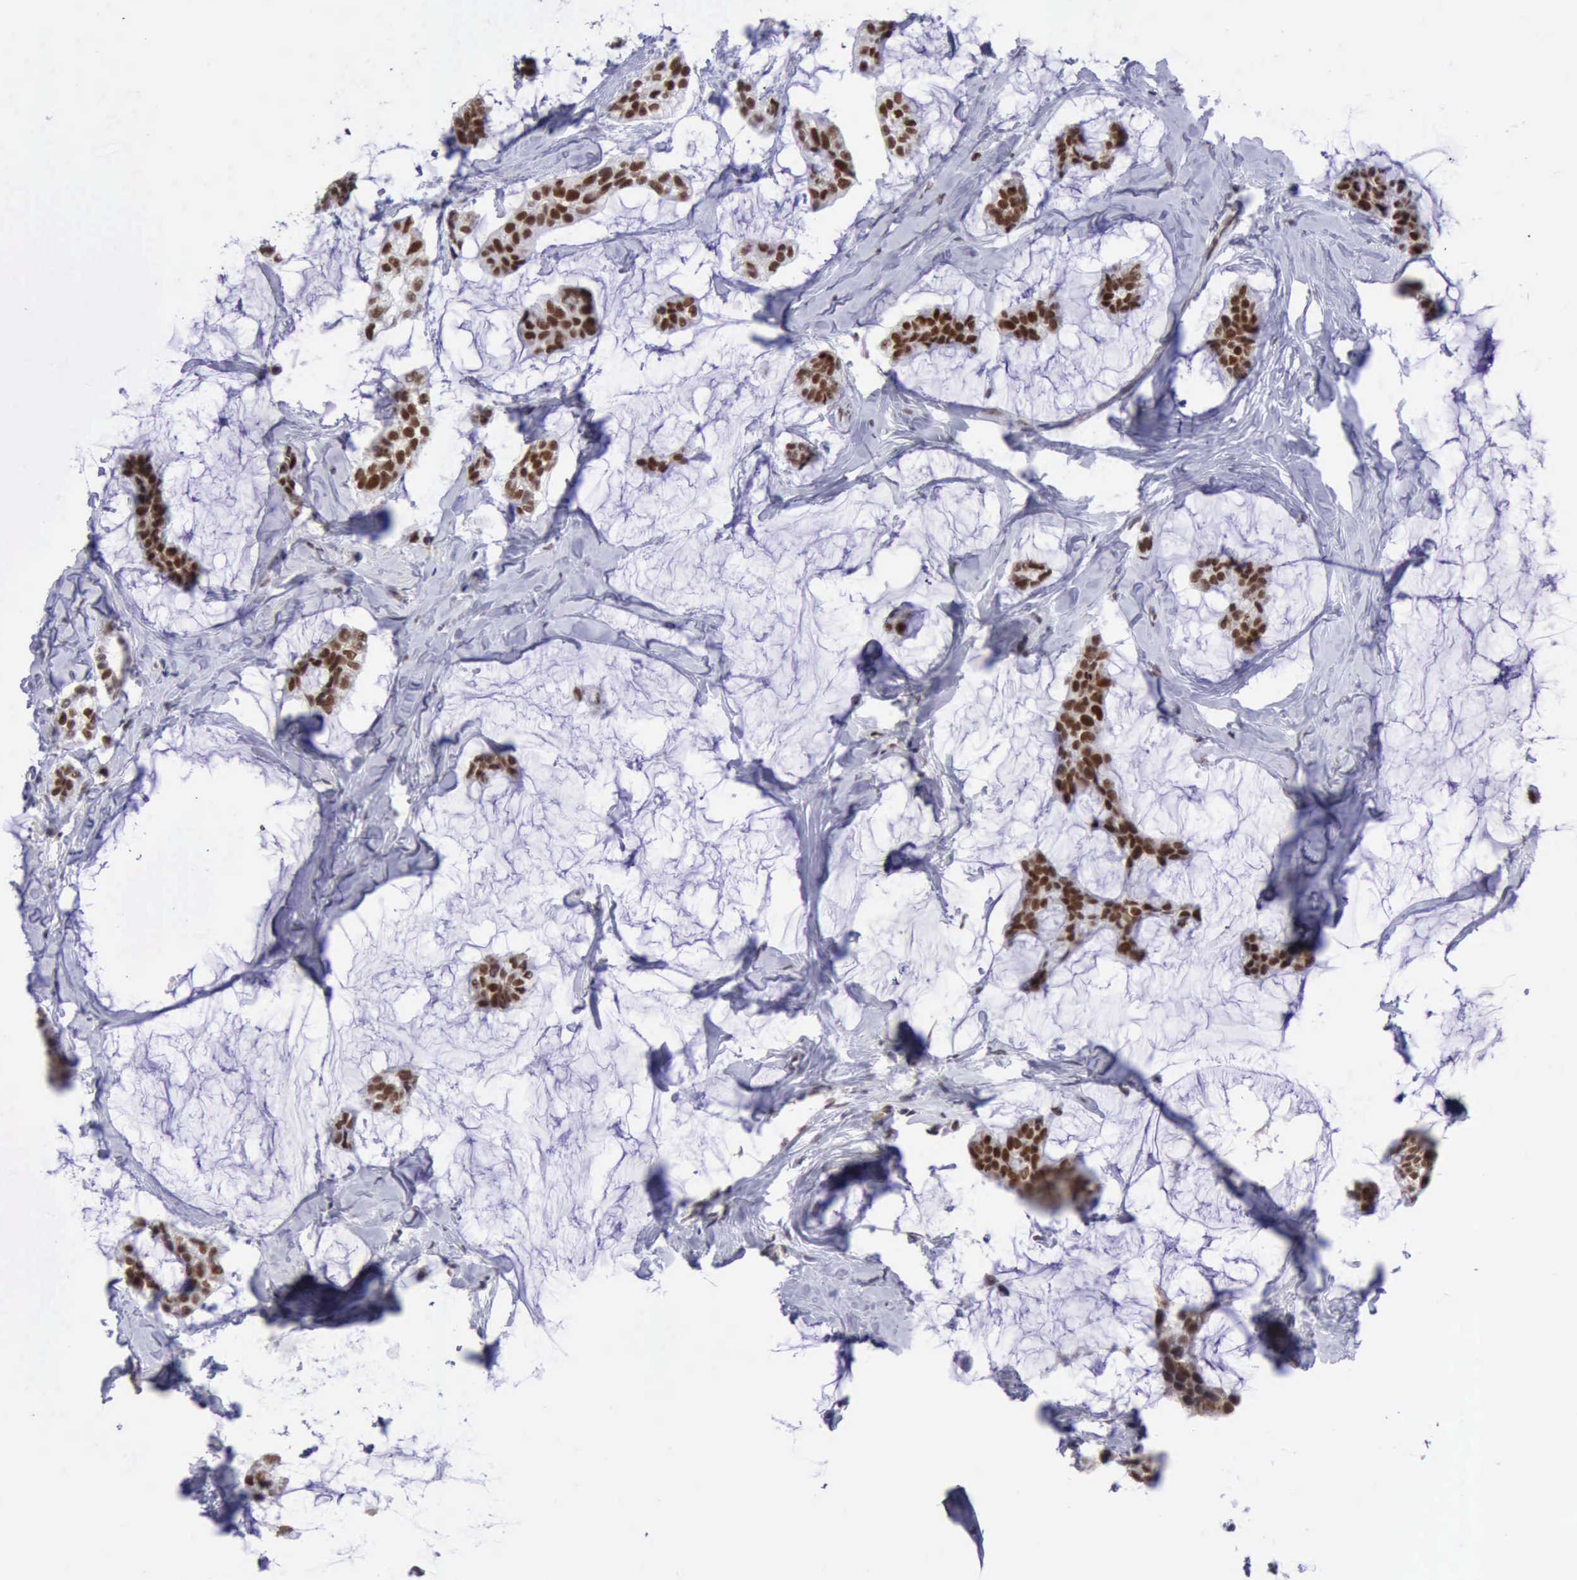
{"staining": {"intensity": "strong", "quantity": ">75%", "location": "nuclear"}, "tissue": "breast cancer", "cell_type": "Tumor cells", "image_type": "cancer", "snomed": [{"axis": "morphology", "description": "Duct carcinoma"}, {"axis": "topography", "description": "Breast"}], "caption": "Intraductal carcinoma (breast) tissue exhibits strong nuclear staining in about >75% of tumor cells, visualized by immunohistochemistry. (IHC, brightfield microscopy, high magnification).", "gene": "ERCC4", "patient": {"sex": "female", "age": 93}}